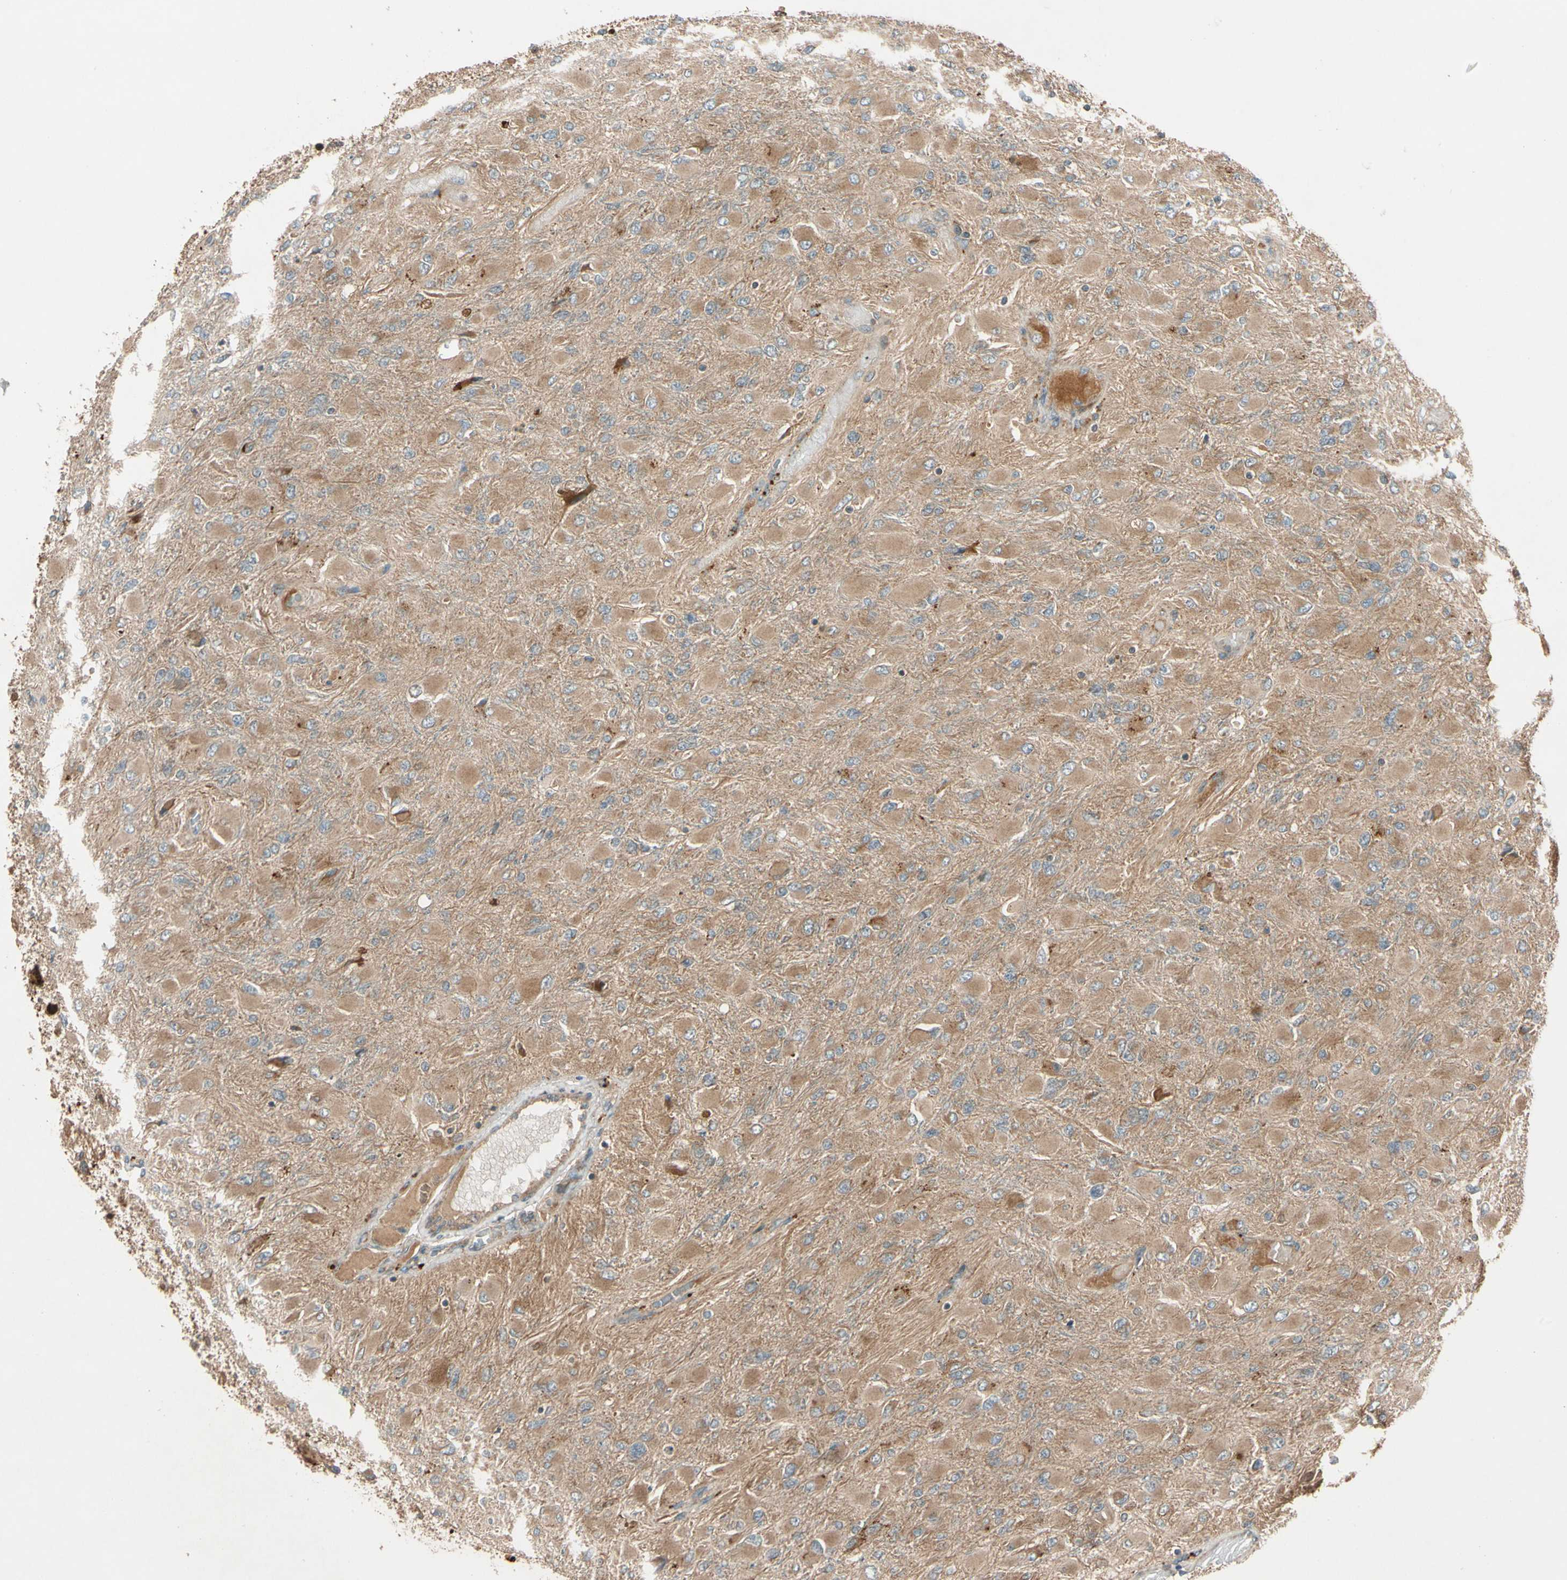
{"staining": {"intensity": "weak", "quantity": ">75%", "location": "cytoplasmic/membranous"}, "tissue": "glioma", "cell_type": "Tumor cells", "image_type": "cancer", "snomed": [{"axis": "morphology", "description": "Glioma, malignant, High grade"}, {"axis": "topography", "description": "Cerebral cortex"}], "caption": "Glioma stained with a brown dye shows weak cytoplasmic/membranous positive staining in approximately >75% of tumor cells.", "gene": "ACVR1C", "patient": {"sex": "female", "age": 36}}